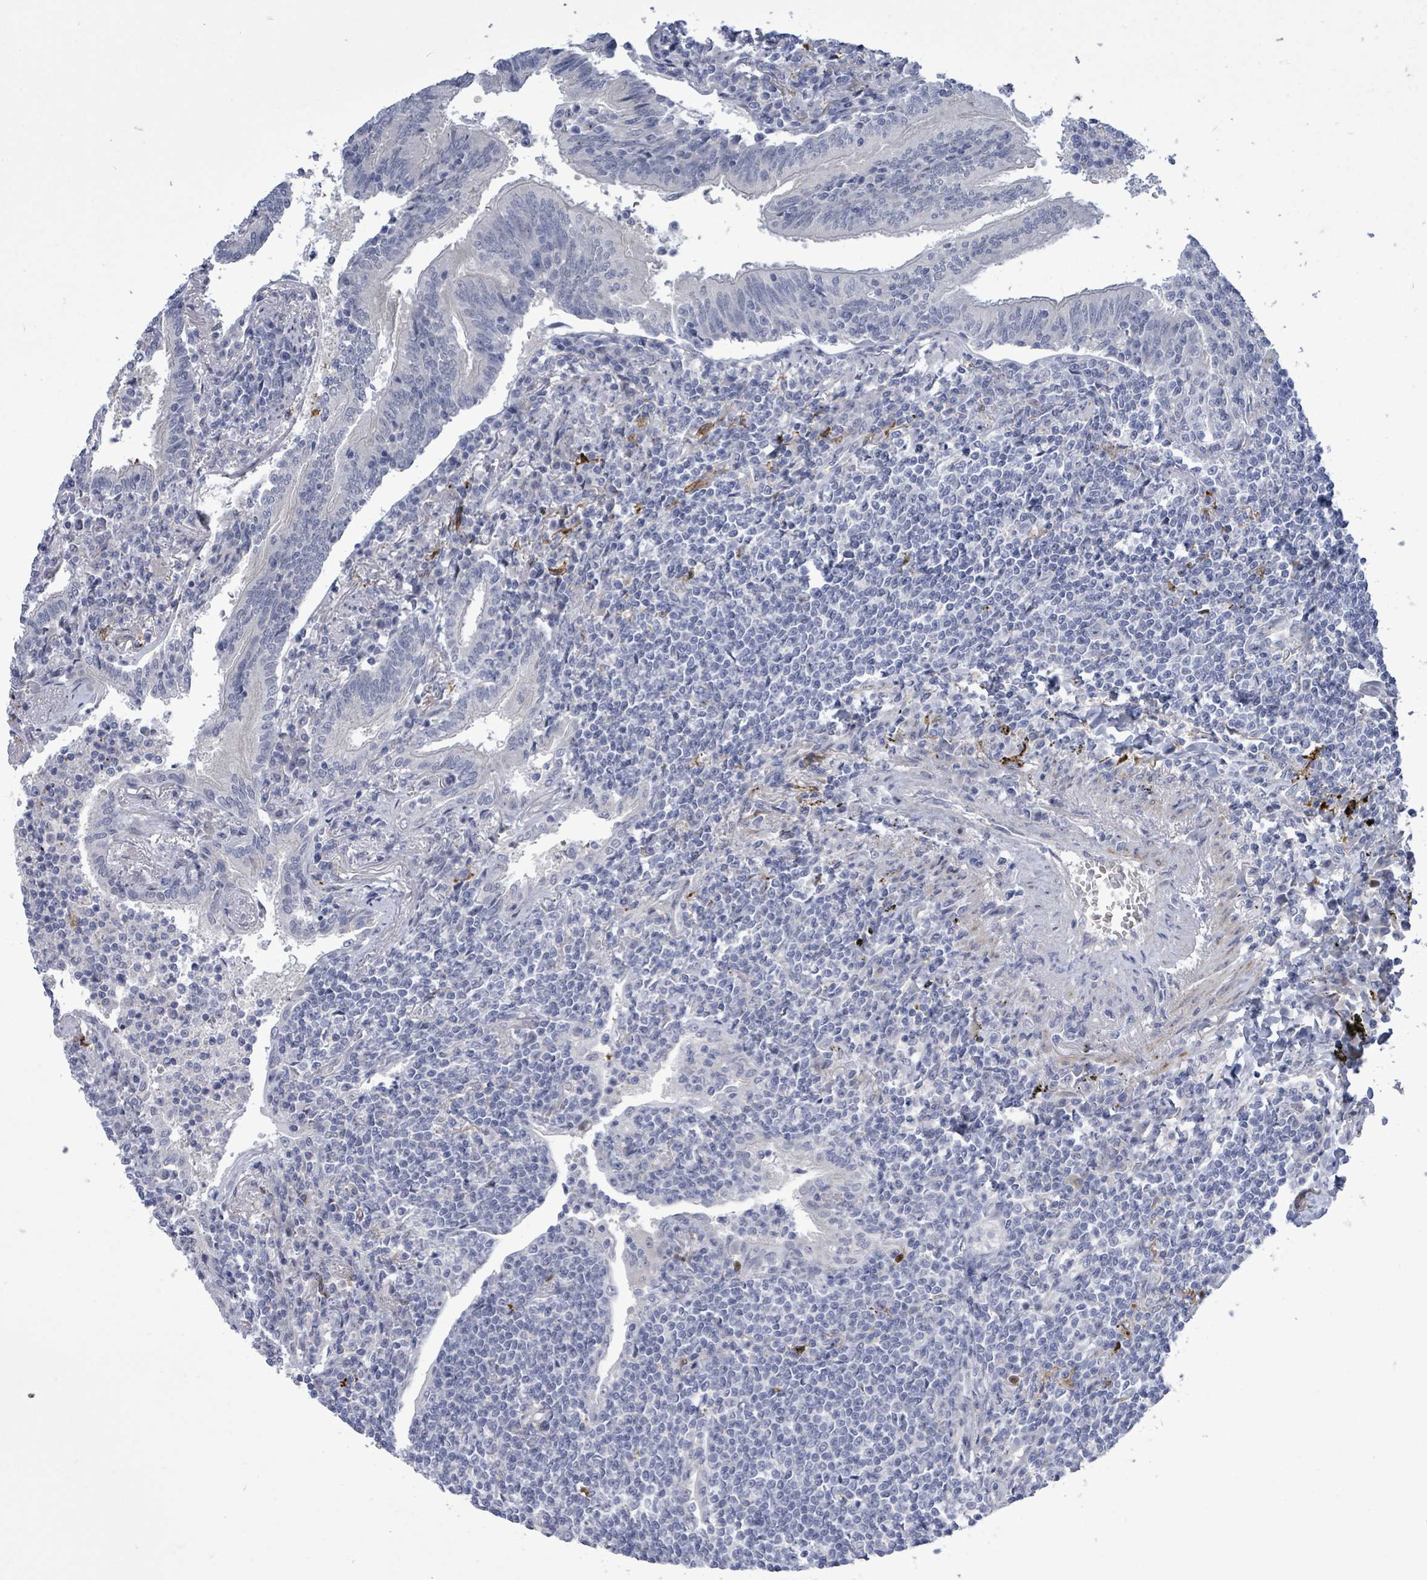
{"staining": {"intensity": "negative", "quantity": "none", "location": "none"}, "tissue": "lymphoma", "cell_type": "Tumor cells", "image_type": "cancer", "snomed": [{"axis": "morphology", "description": "Malignant lymphoma, non-Hodgkin's type, Low grade"}, {"axis": "topography", "description": "Lung"}], "caption": "Lymphoma stained for a protein using immunohistochemistry (IHC) demonstrates no staining tumor cells.", "gene": "CT45A5", "patient": {"sex": "female", "age": 71}}